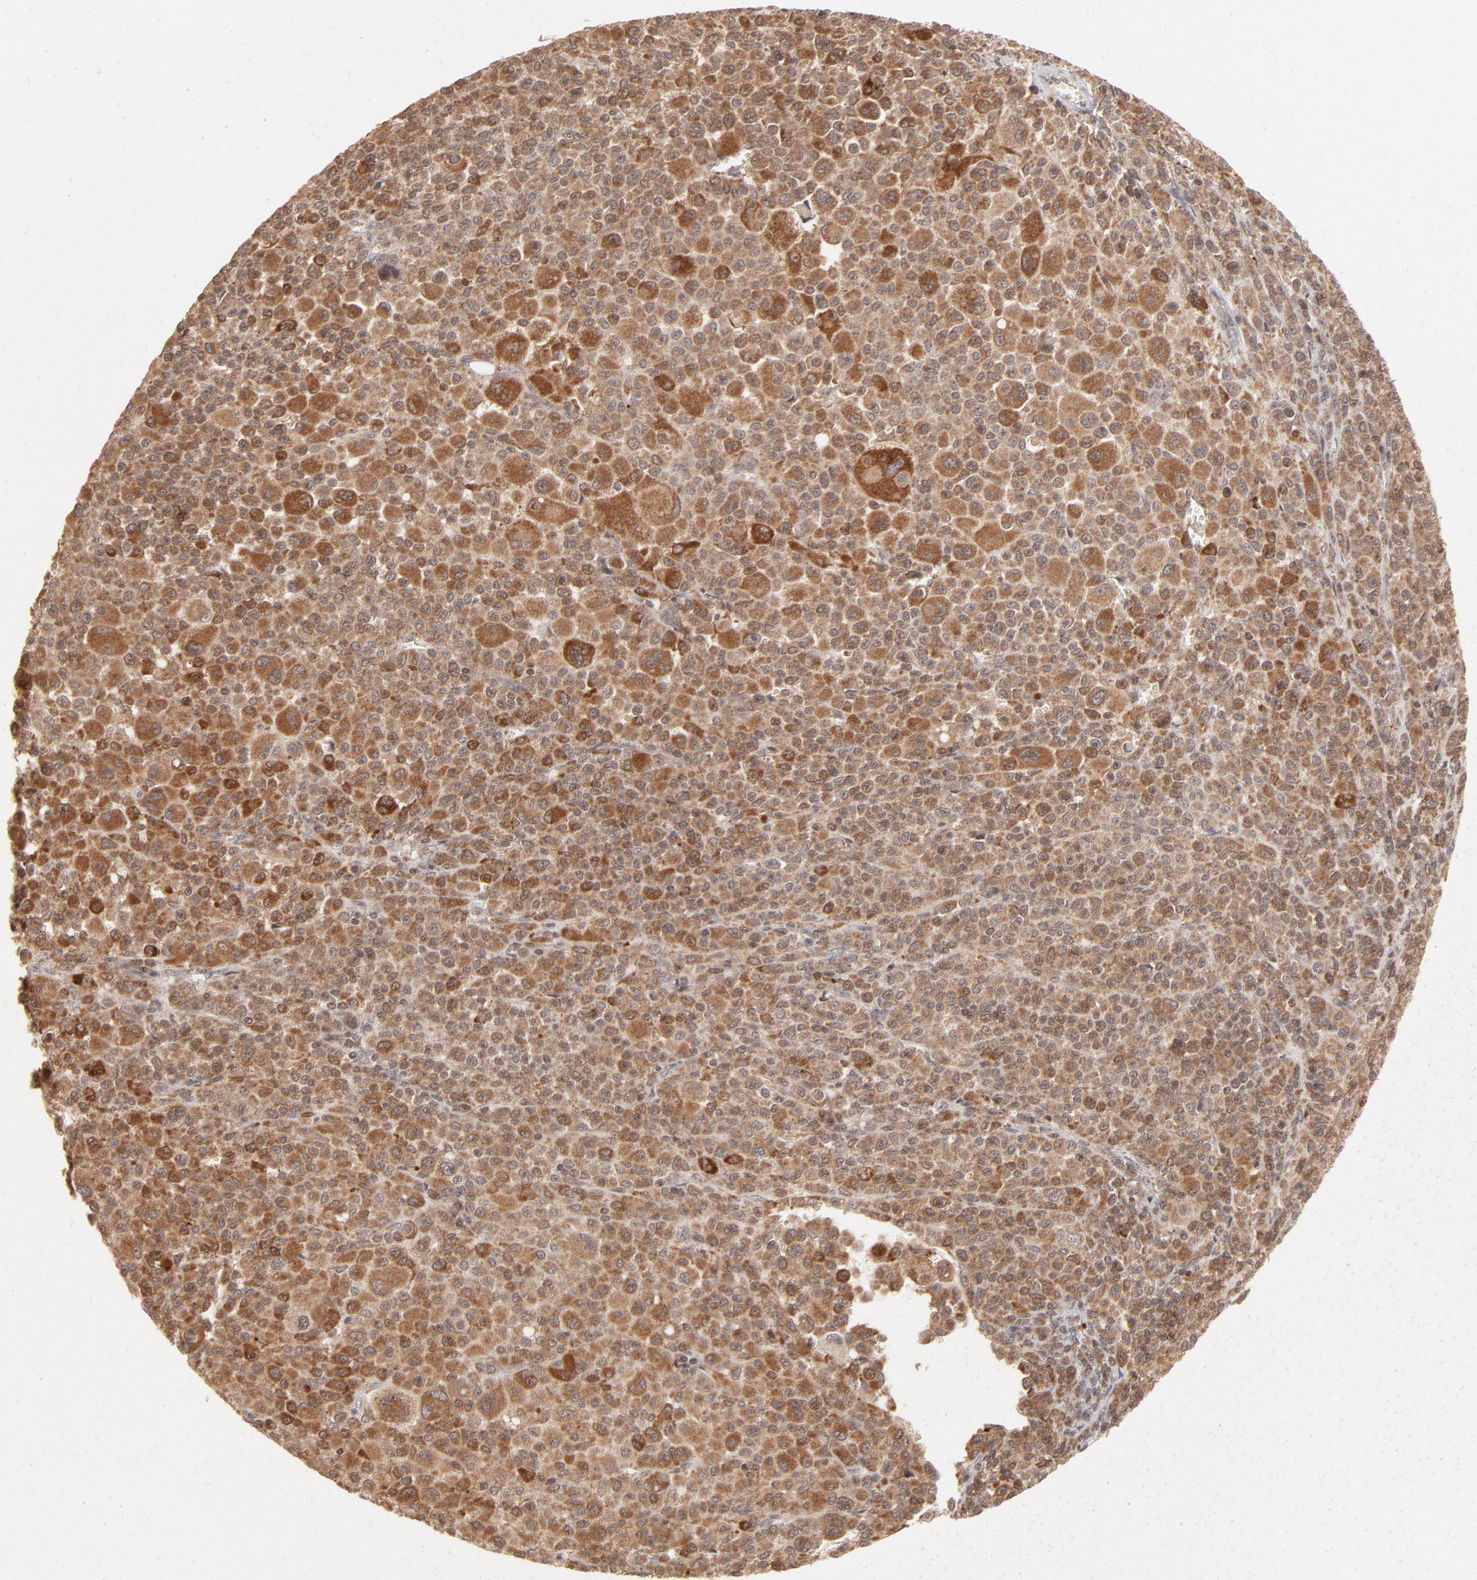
{"staining": {"intensity": "moderate", "quantity": ">75%", "location": "cytoplasmic/membranous"}, "tissue": "melanoma", "cell_type": "Tumor cells", "image_type": "cancer", "snomed": [{"axis": "morphology", "description": "Malignant melanoma, Metastatic site"}, {"axis": "topography", "description": "Skin"}], "caption": "High-magnification brightfield microscopy of malignant melanoma (metastatic site) stained with DAB (3,3'-diaminobenzidine) (brown) and counterstained with hematoxylin (blue). tumor cells exhibit moderate cytoplasmic/membranous expression is present in about>75% of cells.", "gene": "ARIH1", "patient": {"sex": "female", "age": 74}}